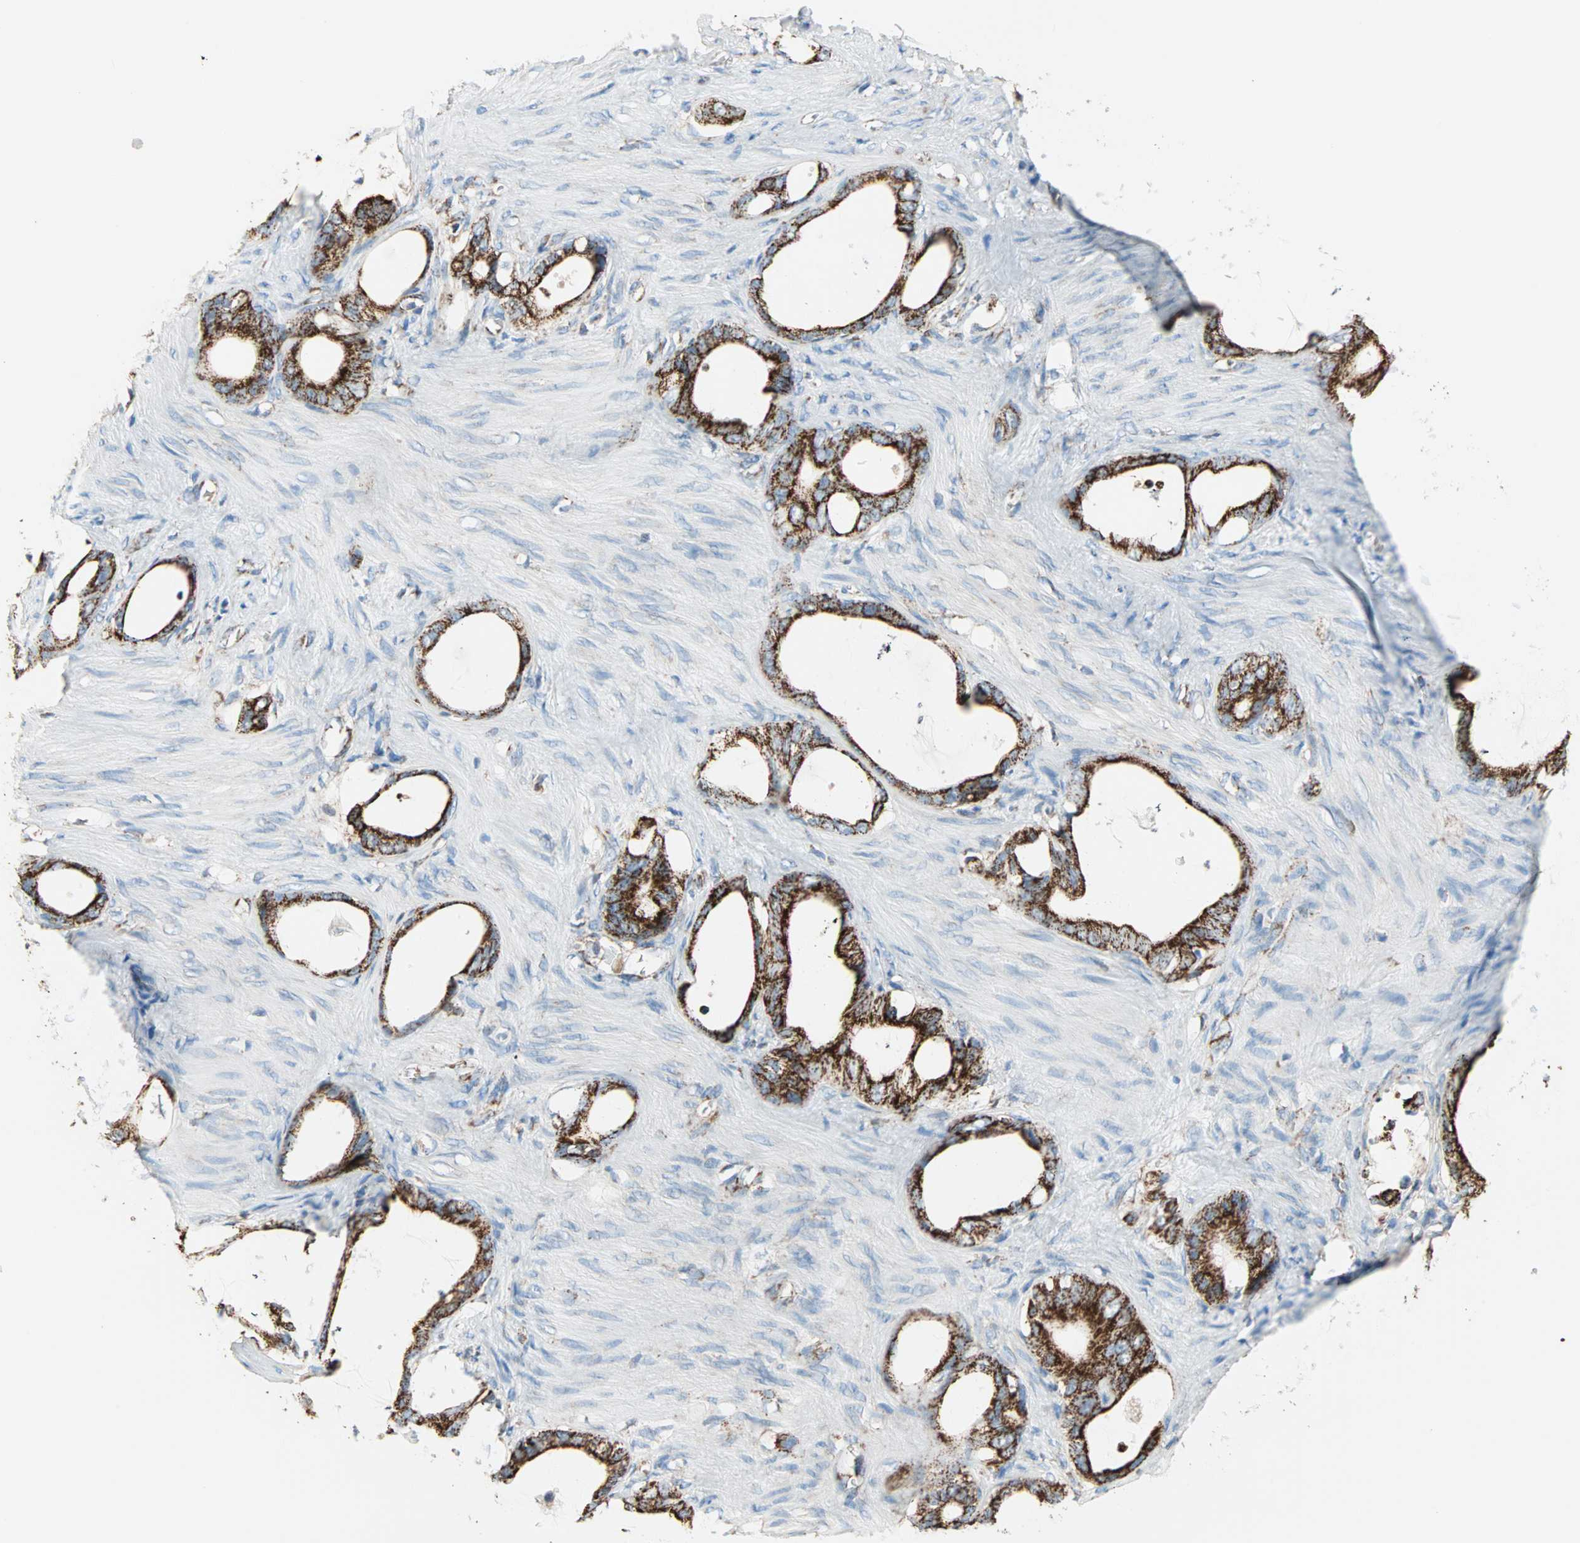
{"staining": {"intensity": "strong", "quantity": ">75%", "location": "cytoplasmic/membranous"}, "tissue": "stomach cancer", "cell_type": "Tumor cells", "image_type": "cancer", "snomed": [{"axis": "morphology", "description": "Adenocarcinoma, NOS"}, {"axis": "topography", "description": "Stomach"}], "caption": "Immunohistochemistry of human stomach adenocarcinoma reveals high levels of strong cytoplasmic/membranous positivity in about >75% of tumor cells. The protein is stained brown, and the nuclei are stained in blue (DAB (3,3'-diaminobenzidine) IHC with brightfield microscopy, high magnification).", "gene": "TST", "patient": {"sex": "female", "age": 75}}